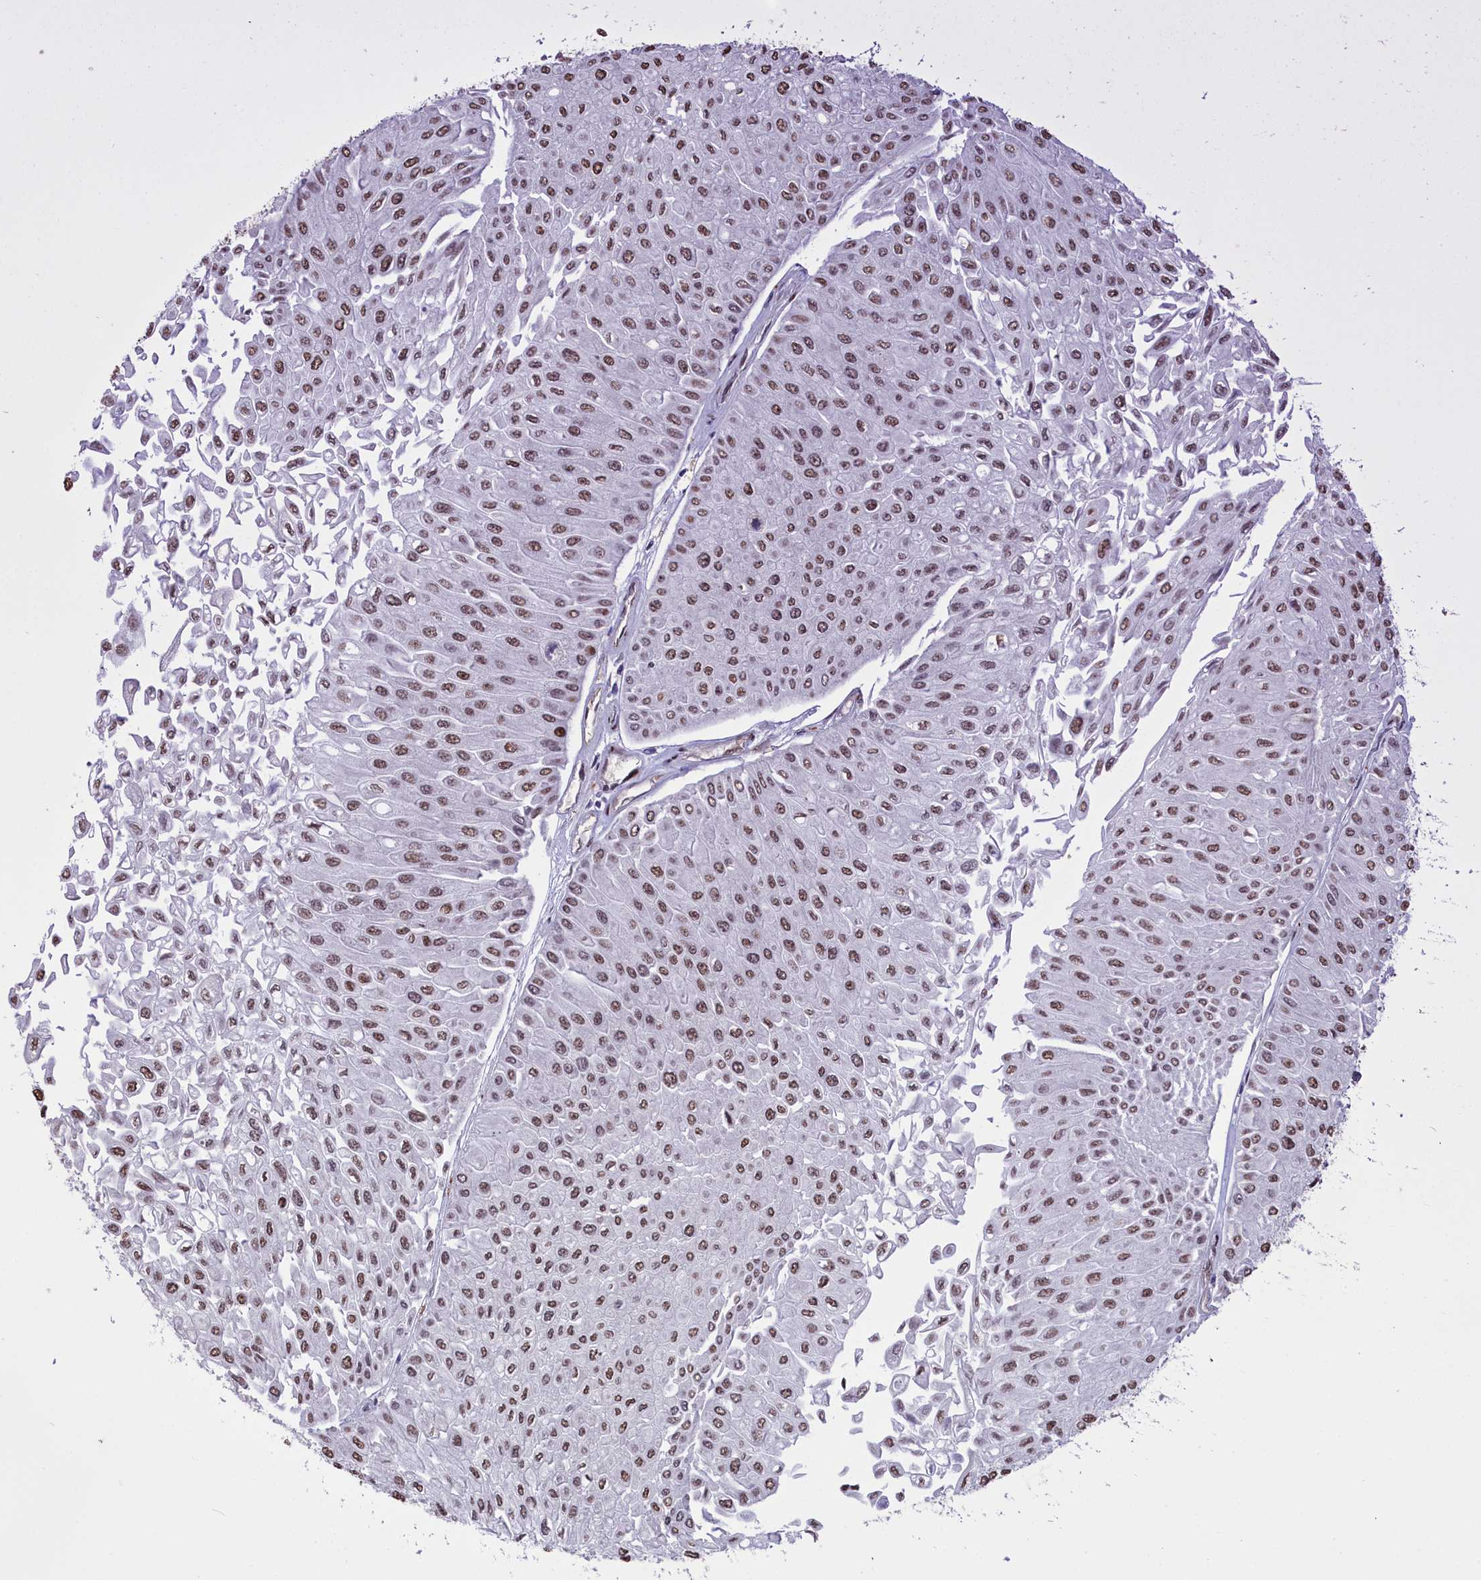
{"staining": {"intensity": "moderate", "quantity": ">75%", "location": "nuclear"}, "tissue": "urothelial cancer", "cell_type": "Tumor cells", "image_type": "cancer", "snomed": [{"axis": "morphology", "description": "Urothelial carcinoma, Low grade"}, {"axis": "topography", "description": "Urinary bladder"}], "caption": "This is a photomicrograph of immunohistochemistry staining of urothelial cancer, which shows moderate positivity in the nuclear of tumor cells.", "gene": "RELB", "patient": {"sex": "male", "age": 67}}